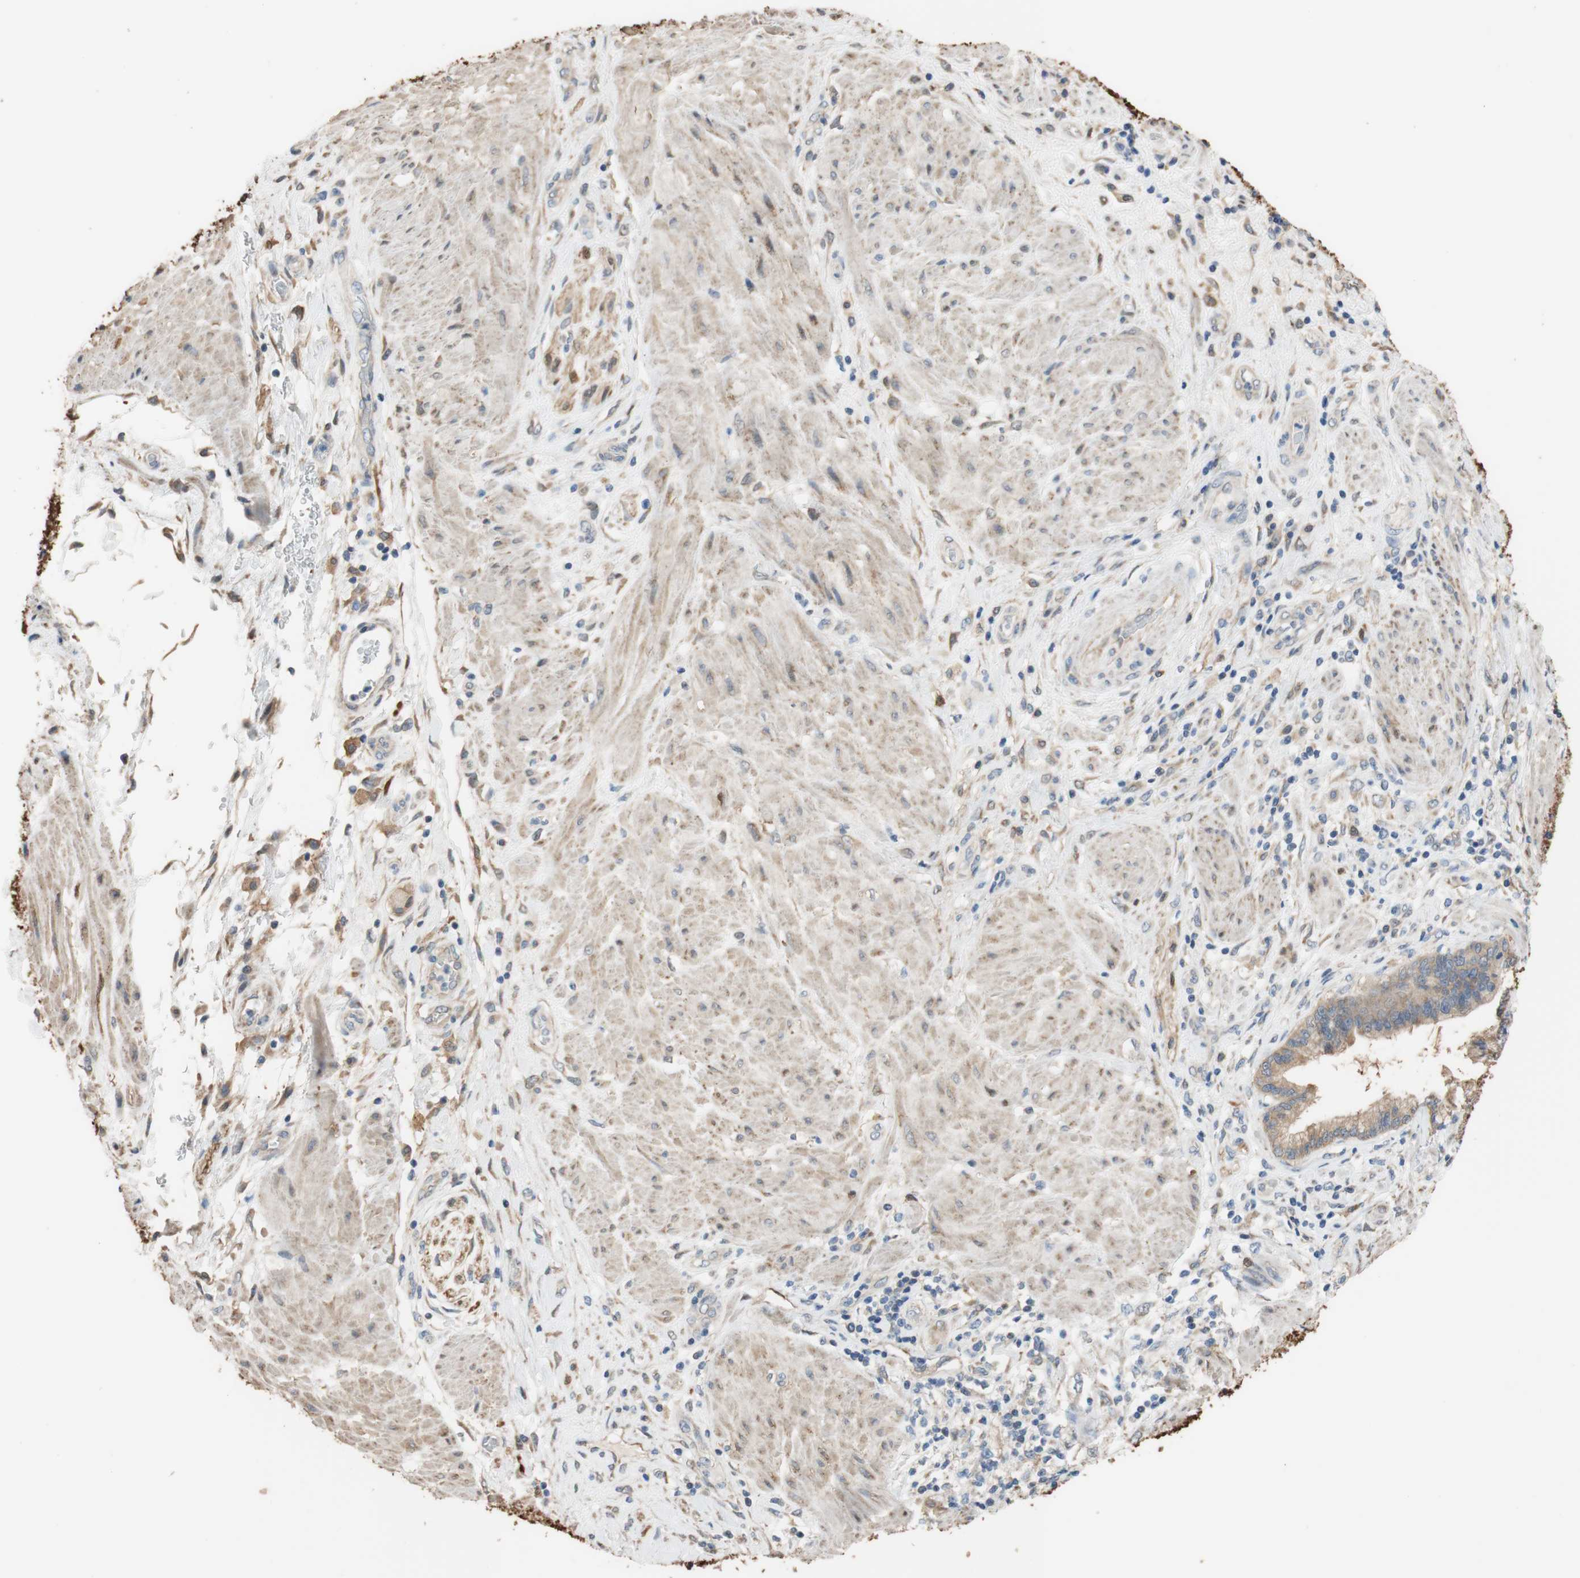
{"staining": {"intensity": "moderate", "quantity": "25%-75%", "location": "cytoplasmic/membranous"}, "tissue": "pancreatic cancer", "cell_type": "Tumor cells", "image_type": "cancer", "snomed": [{"axis": "morphology", "description": "Adenocarcinoma, NOS"}, {"axis": "topography", "description": "Pancreas"}], "caption": "Pancreatic cancer stained with a brown dye displays moderate cytoplasmic/membranous positive staining in approximately 25%-75% of tumor cells.", "gene": "ALDH1A2", "patient": {"sex": "female", "age": 64}}